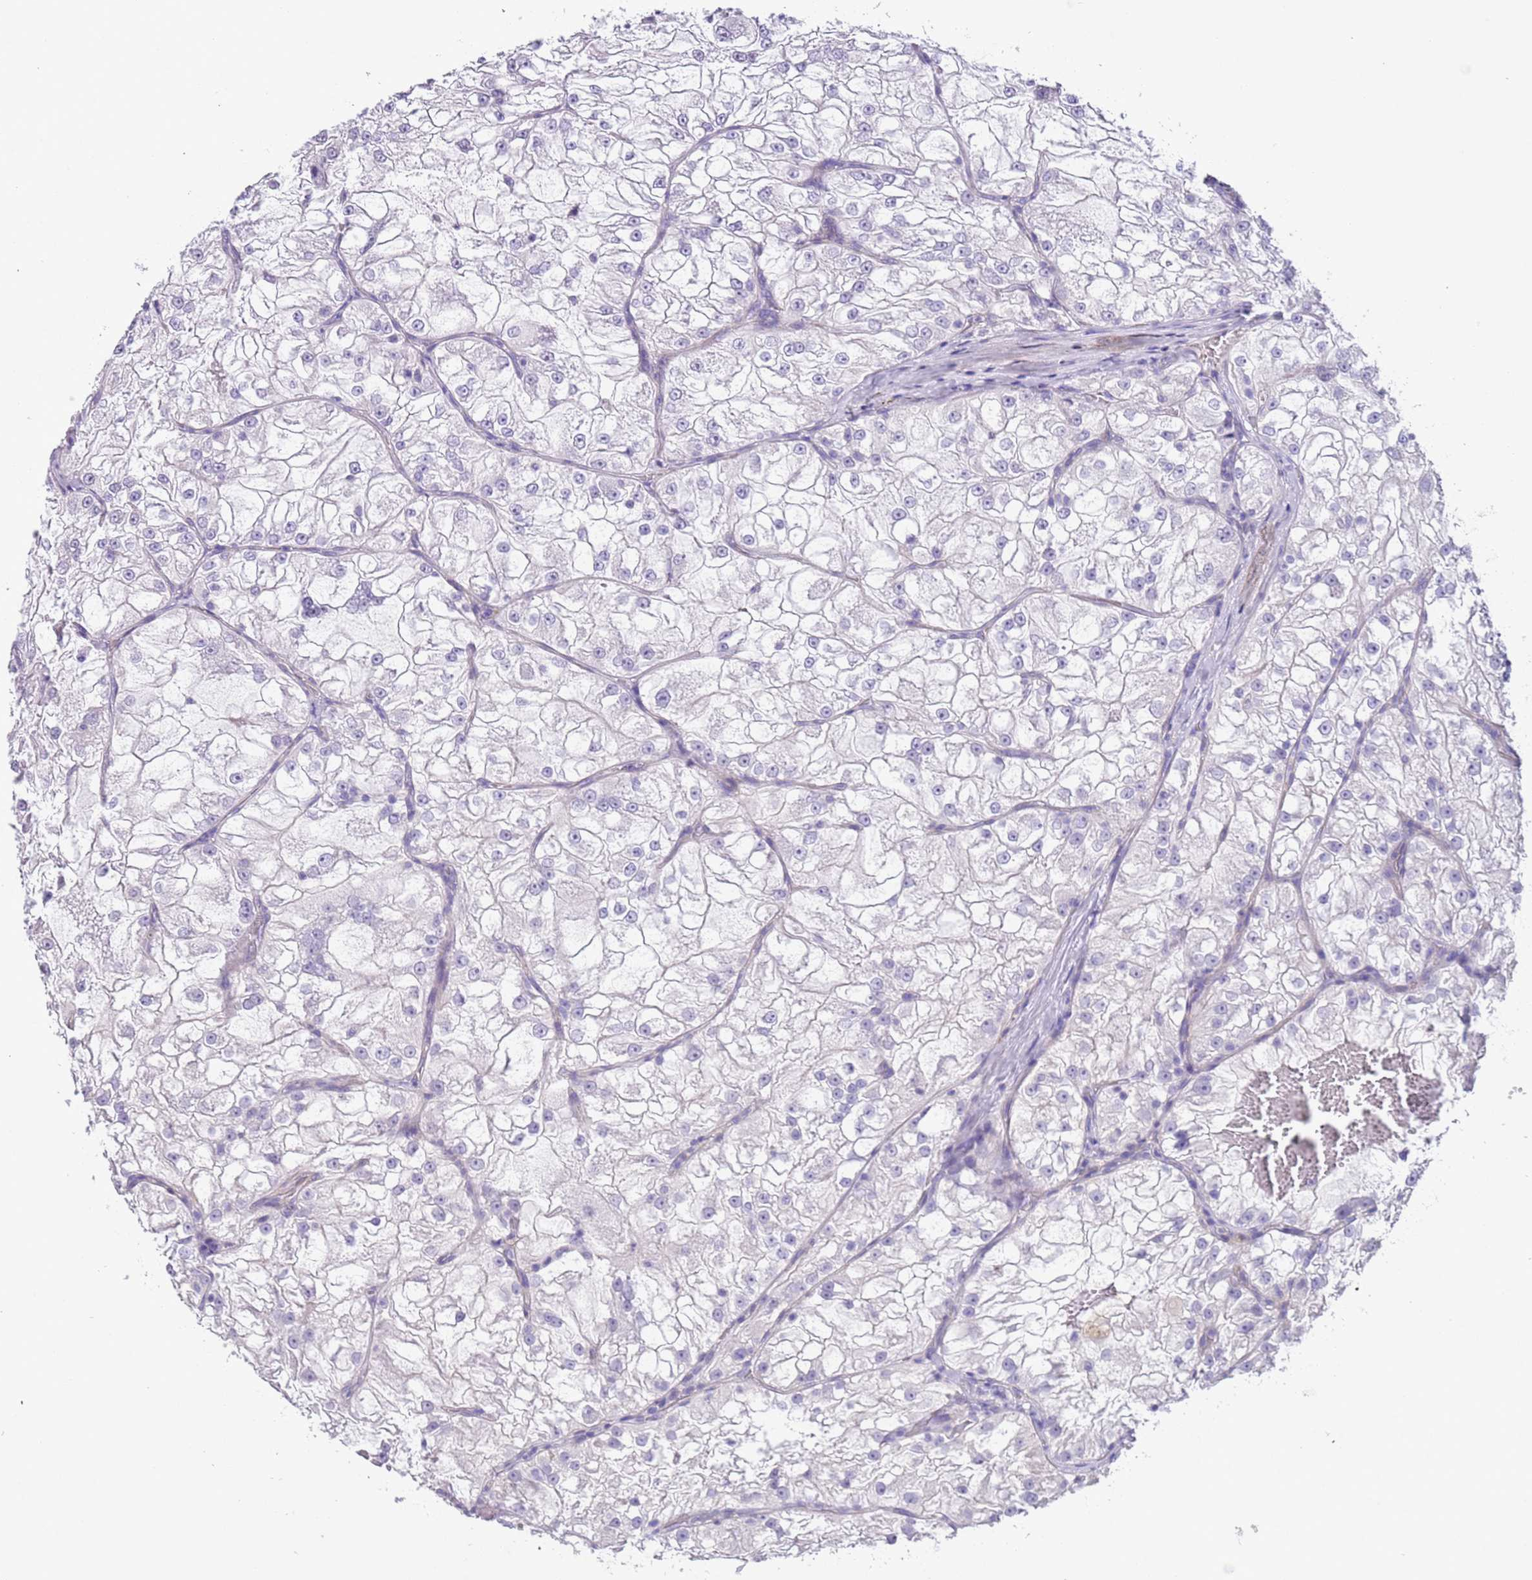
{"staining": {"intensity": "negative", "quantity": "none", "location": "none"}, "tissue": "renal cancer", "cell_type": "Tumor cells", "image_type": "cancer", "snomed": [{"axis": "morphology", "description": "Adenocarcinoma, NOS"}, {"axis": "topography", "description": "Kidney"}], "caption": "IHC micrograph of neoplastic tissue: human renal adenocarcinoma stained with DAB reveals no significant protein positivity in tumor cells.", "gene": "PCGF2", "patient": {"sex": "female", "age": 72}}